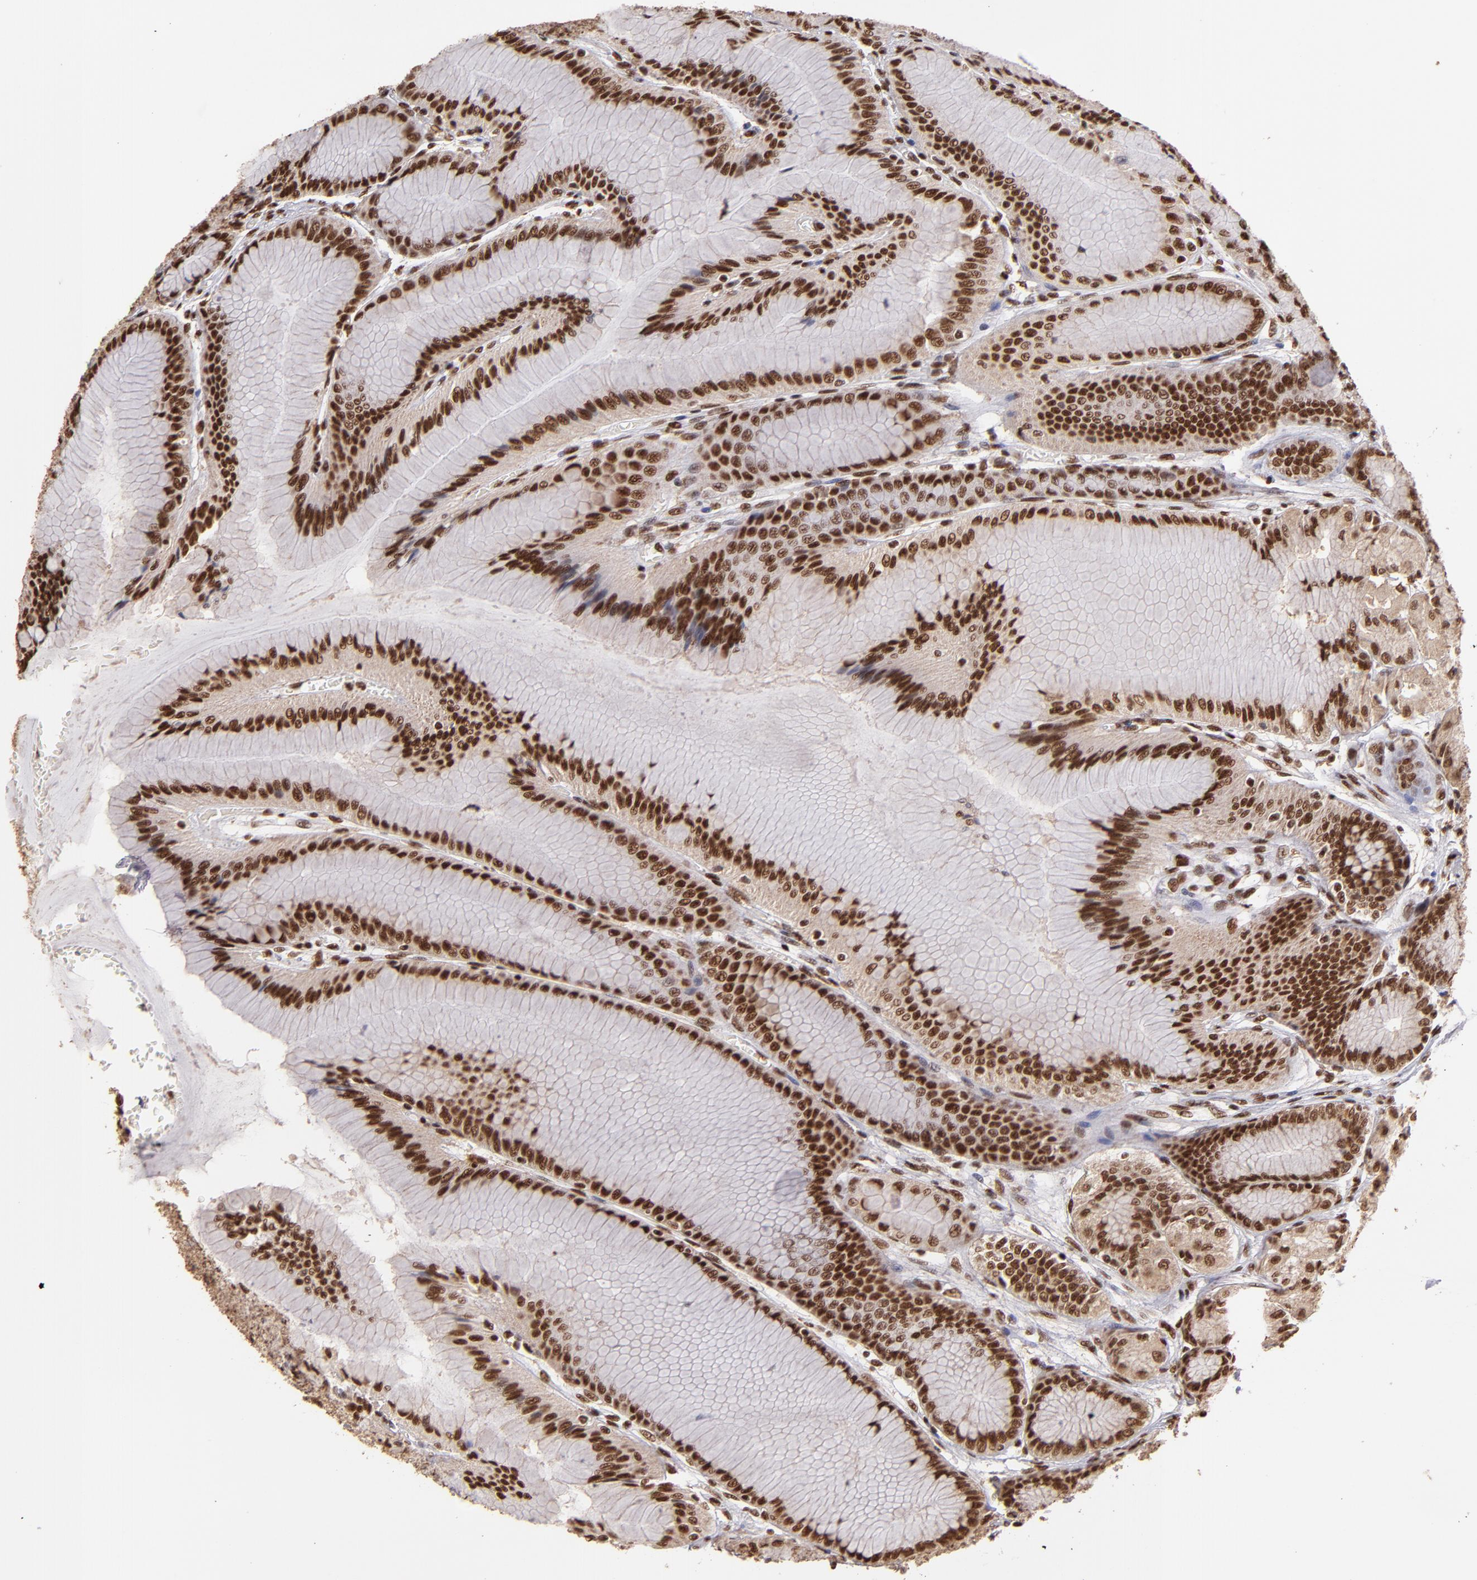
{"staining": {"intensity": "moderate", "quantity": ">75%", "location": "nuclear"}, "tissue": "stomach", "cell_type": "Glandular cells", "image_type": "normal", "snomed": [{"axis": "morphology", "description": "Normal tissue, NOS"}, {"axis": "morphology", "description": "Adenocarcinoma, NOS"}, {"axis": "topography", "description": "Stomach"}, {"axis": "topography", "description": "Stomach, lower"}], "caption": "Immunohistochemical staining of benign stomach reveals medium levels of moderate nuclear positivity in about >75% of glandular cells. (Stains: DAB (3,3'-diaminobenzidine) in brown, nuclei in blue, Microscopy: brightfield microscopy at high magnification).", "gene": "SP1", "patient": {"sex": "female", "age": 65}}